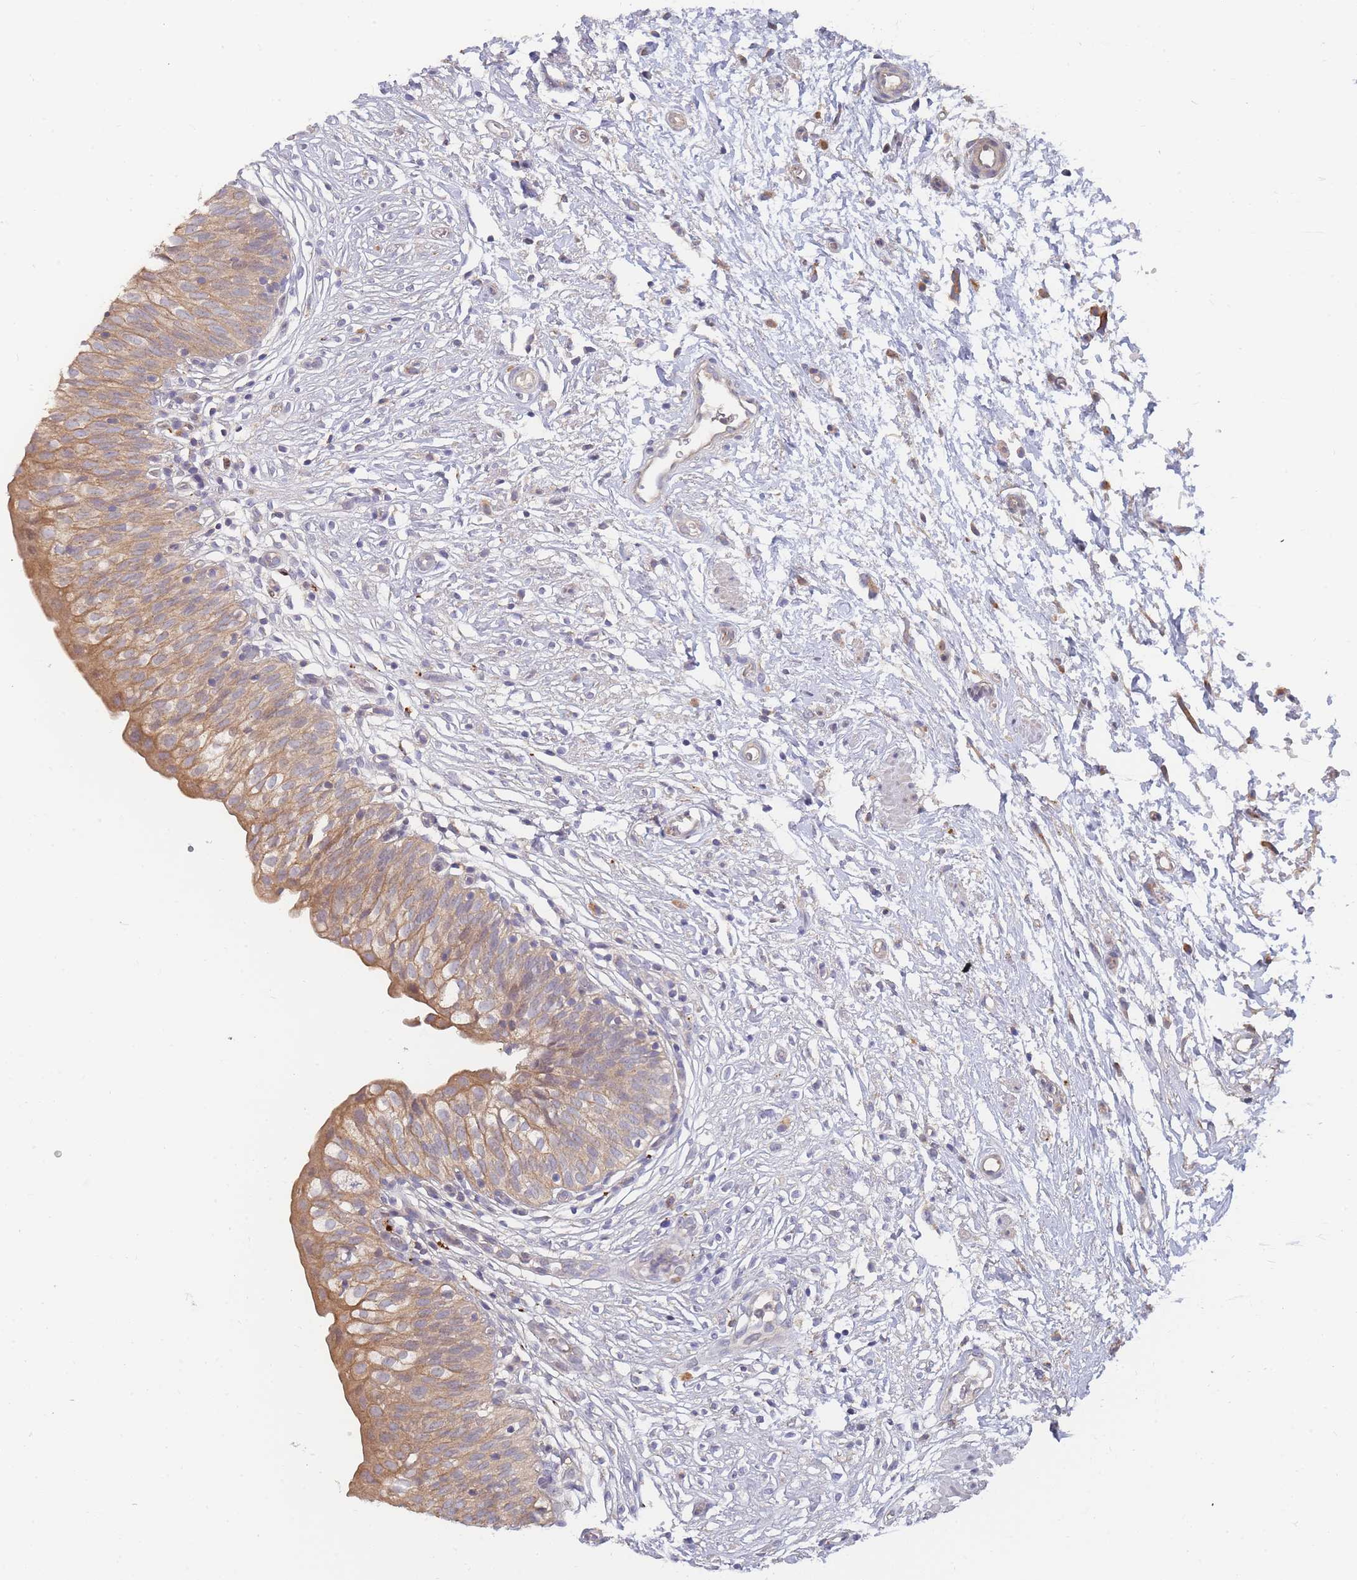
{"staining": {"intensity": "moderate", "quantity": ">75%", "location": "cytoplasmic/membranous"}, "tissue": "urinary bladder", "cell_type": "Urothelial cells", "image_type": "normal", "snomed": [{"axis": "morphology", "description": "Normal tissue, NOS"}, {"axis": "topography", "description": "Urinary bladder"}], "caption": "This is a histology image of IHC staining of benign urinary bladder, which shows moderate positivity in the cytoplasmic/membranous of urothelial cells.", "gene": "SLC35F5", "patient": {"sex": "male", "age": 55}}